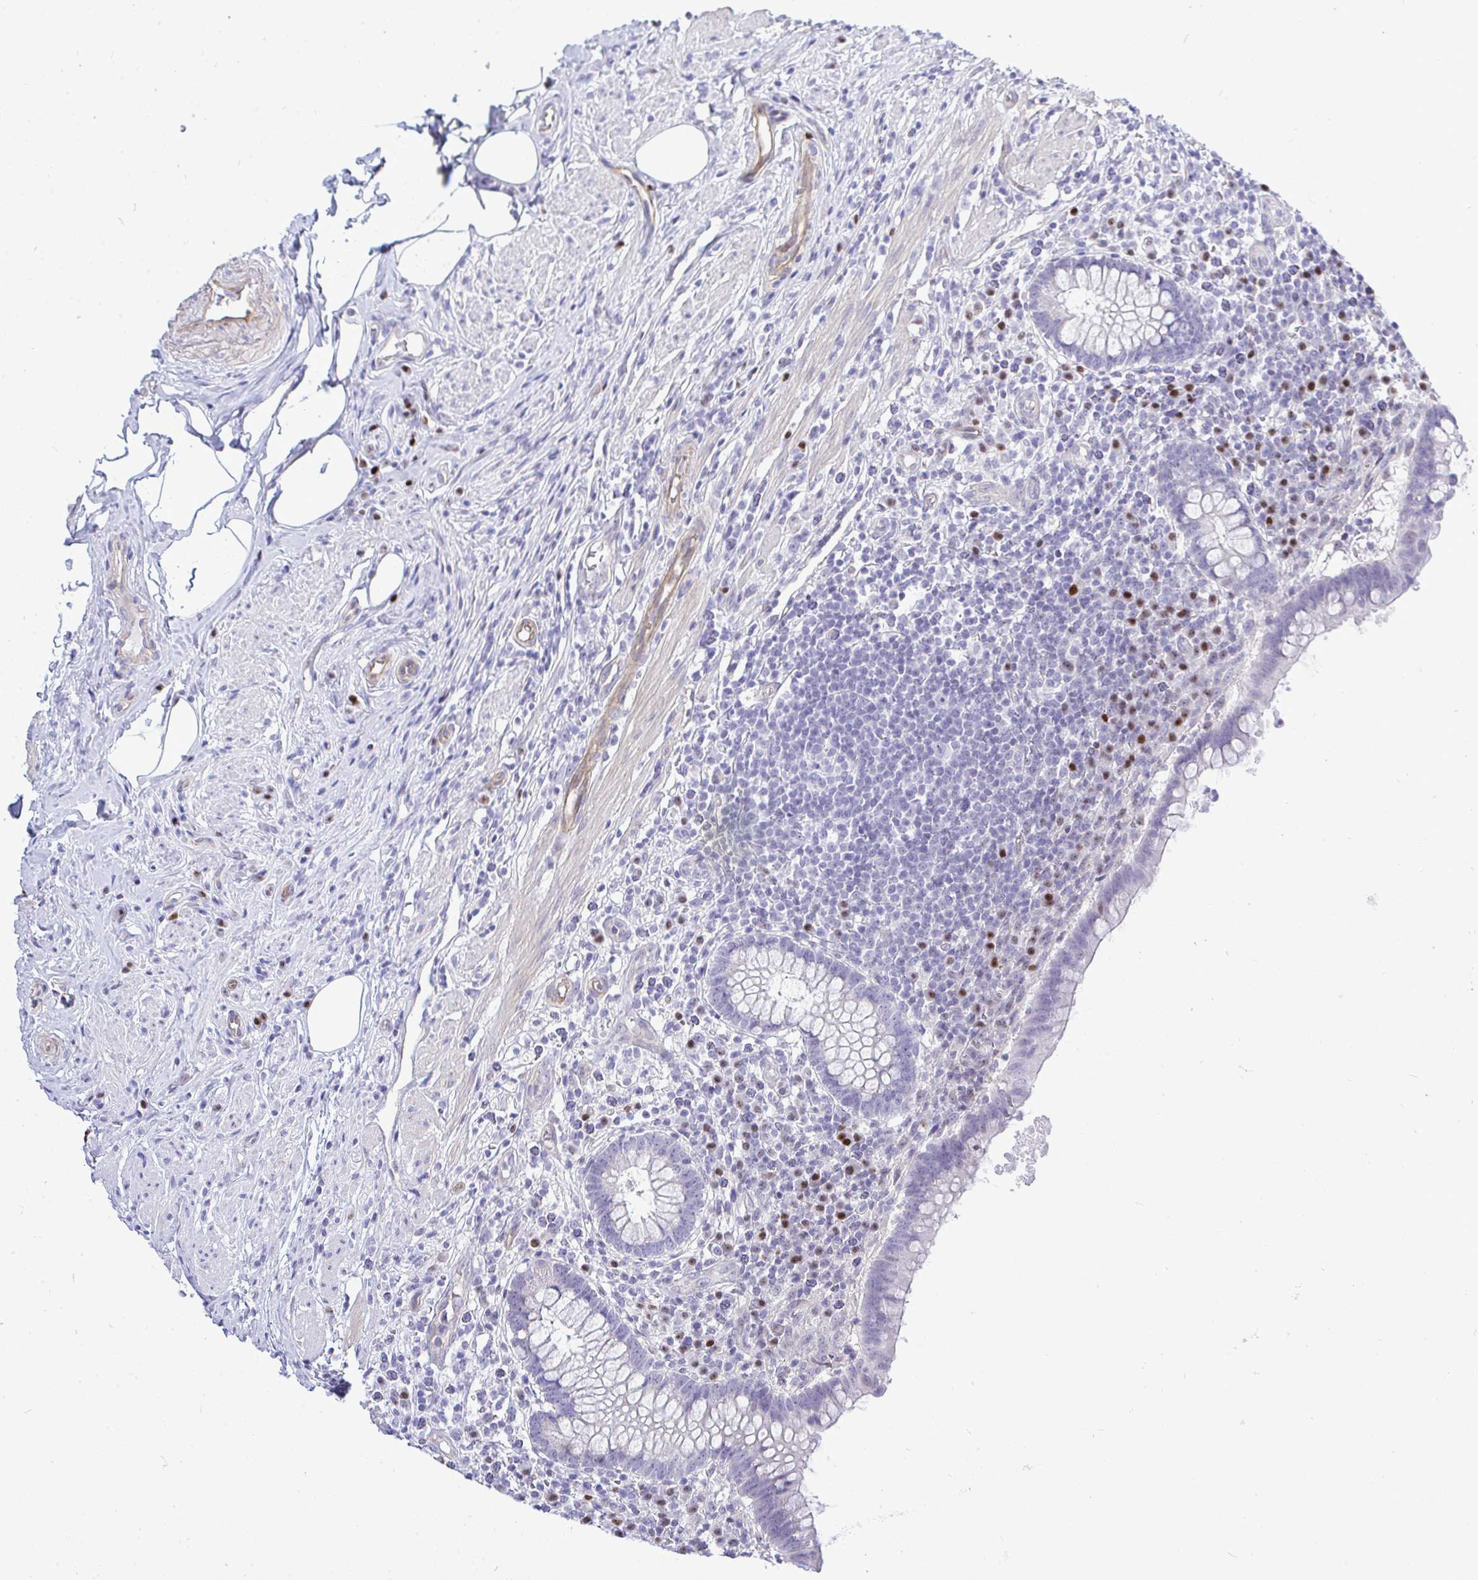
{"staining": {"intensity": "negative", "quantity": "none", "location": "none"}, "tissue": "appendix", "cell_type": "Glandular cells", "image_type": "normal", "snomed": [{"axis": "morphology", "description": "Normal tissue, NOS"}, {"axis": "topography", "description": "Appendix"}], "caption": "Glandular cells show no significant expression in unremarkable appendix. (Immunohistochemistry, brightfield microscopy, high magnification).", "gene": "SLC25A51", "patient": {"sex": "female", "age": 56}}